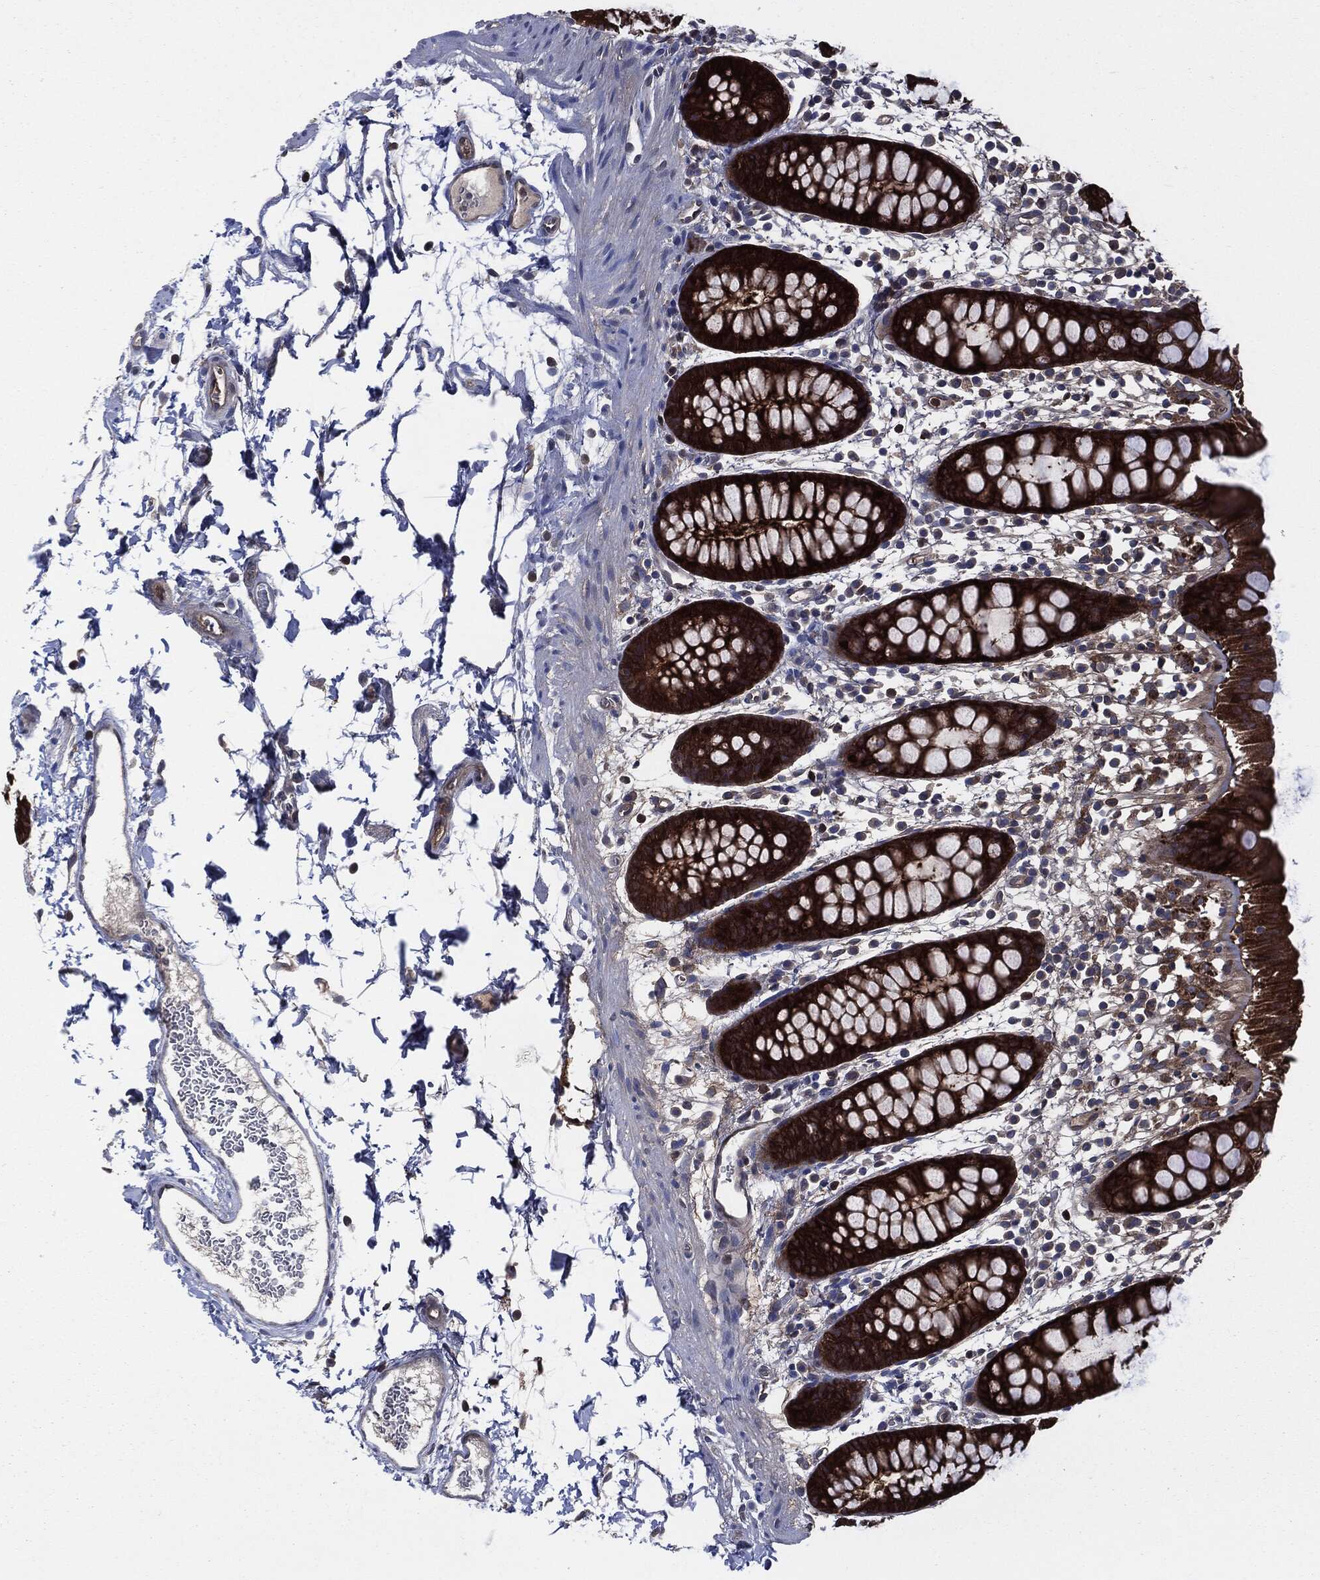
{"staining": {"intensity": "strong", "quantity": ">75%", "location": "cytoplasmic/membranous"}, "tissue": "rectum", "cell_type": "Glandular cells", "image_type": "normal", "snomed": [{"axis": "morphology", "description": "Normal tissue, NOS"}, {"axis": "topography", "description": "Rectum"}], "caption": "Protein expression by immunohistochemistry shows strong cytoplasmic/membranous staining in about >75% of glandular cells in benign rectum. (brown staining indicates protein expression, while blue staining denotes nuclei).", "gene": "XPNPEP1", "patient": {"sex": "male", "age": 57}}